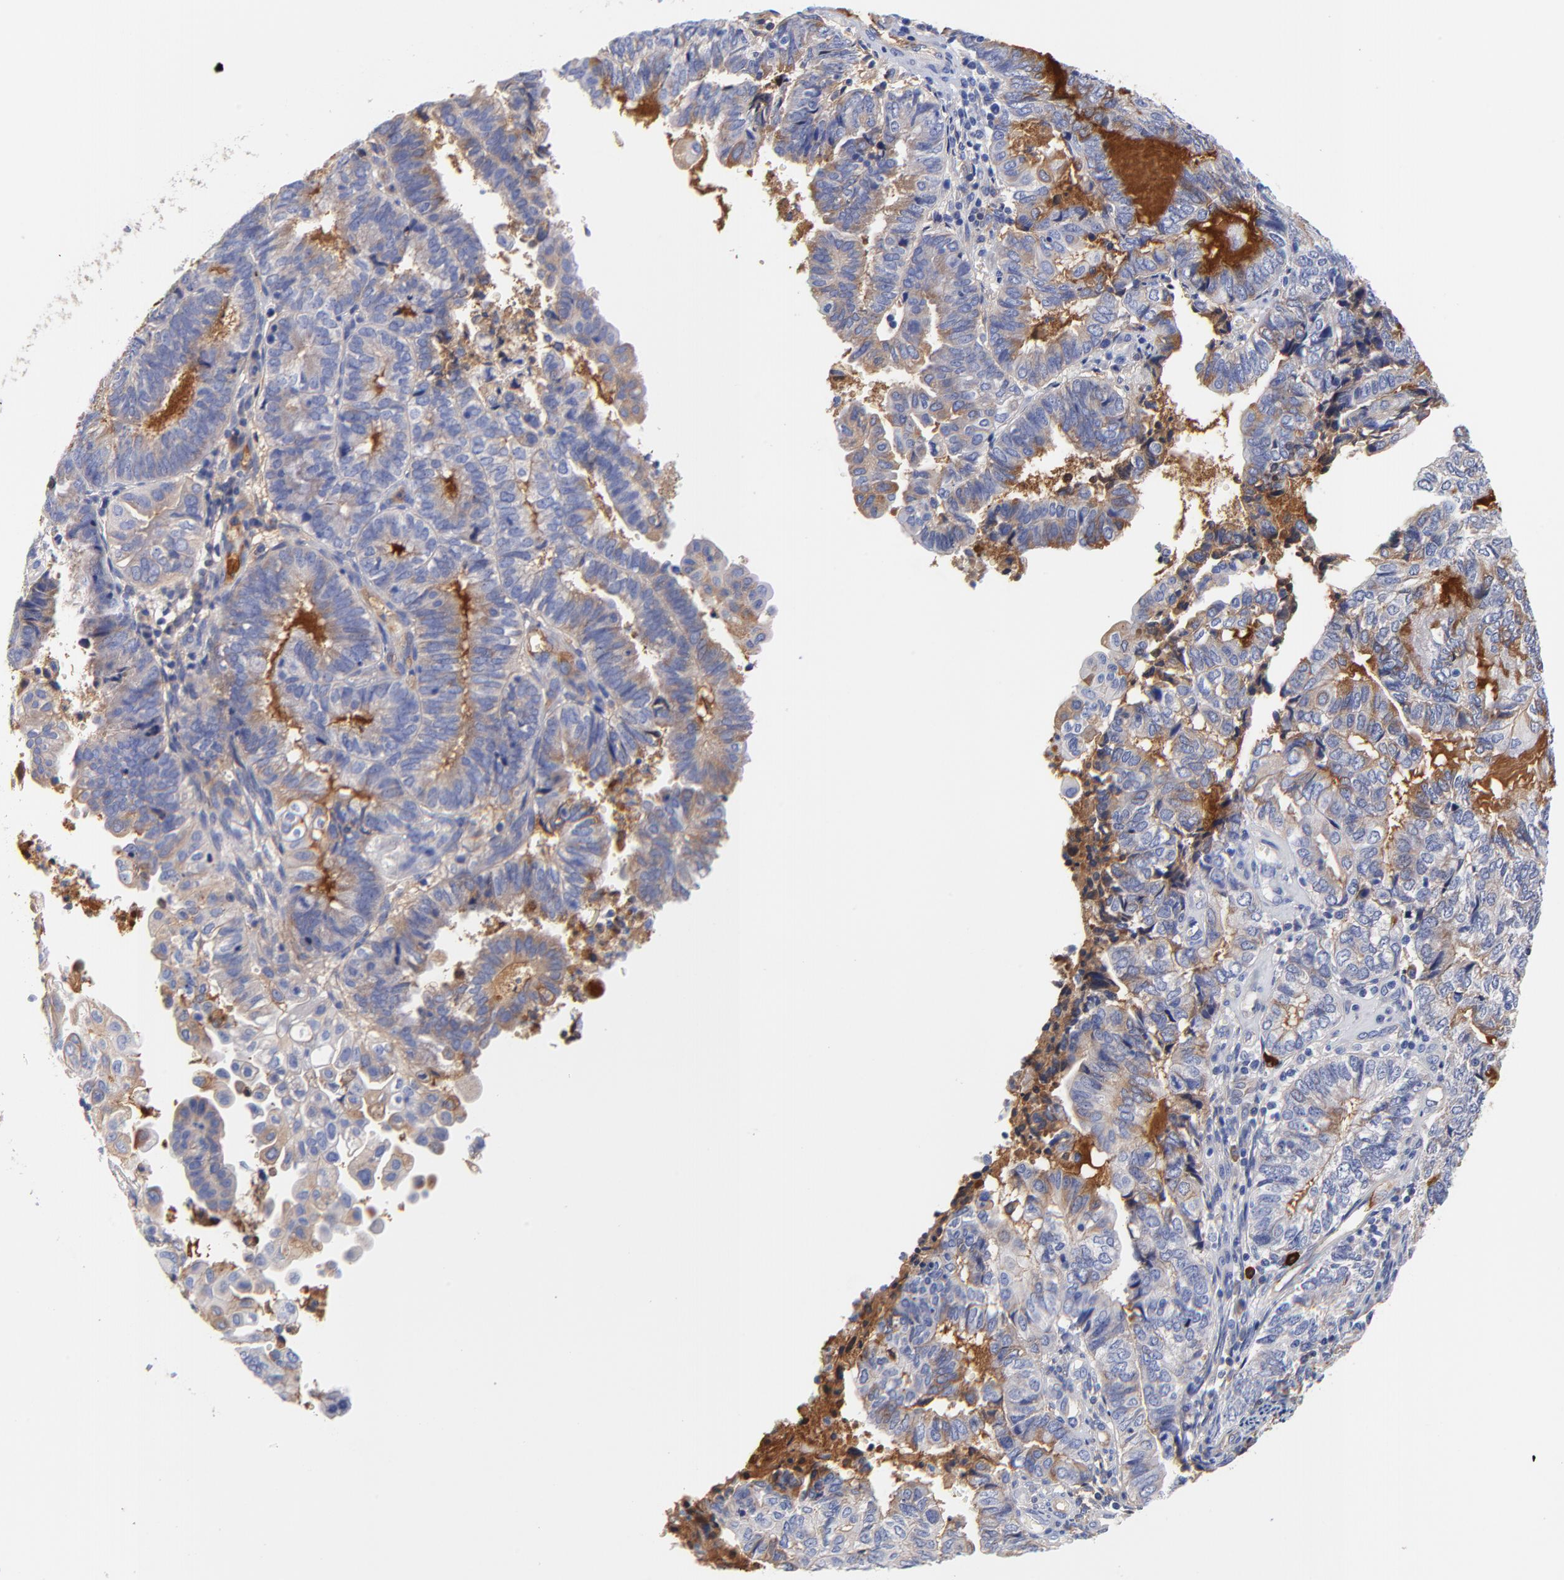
{"staining": {"intensity": "weak", "quantity": ">75%", "location": "cytoplasmic/membranous"}, "tissue": "endometrial cancer", "cell_type": "Tumor cells", "image_type": "cancer", "snomed": [{"axis": "morphology", "description": "Adenocarcinoma, NOS"}, {"axis": "topography", "description": "Uterus"}, {"axis": "topography", "description": "Endometrium"}], "caption": "The histopathology image demonstrates staining of adenocarcinoma (endometrial), revealing weak cytoplasmic/membranous protein expression (brown color) within tumor cells.", "gene": "IGLV3-10", "patient": {"sex": "female", "age": 70}}